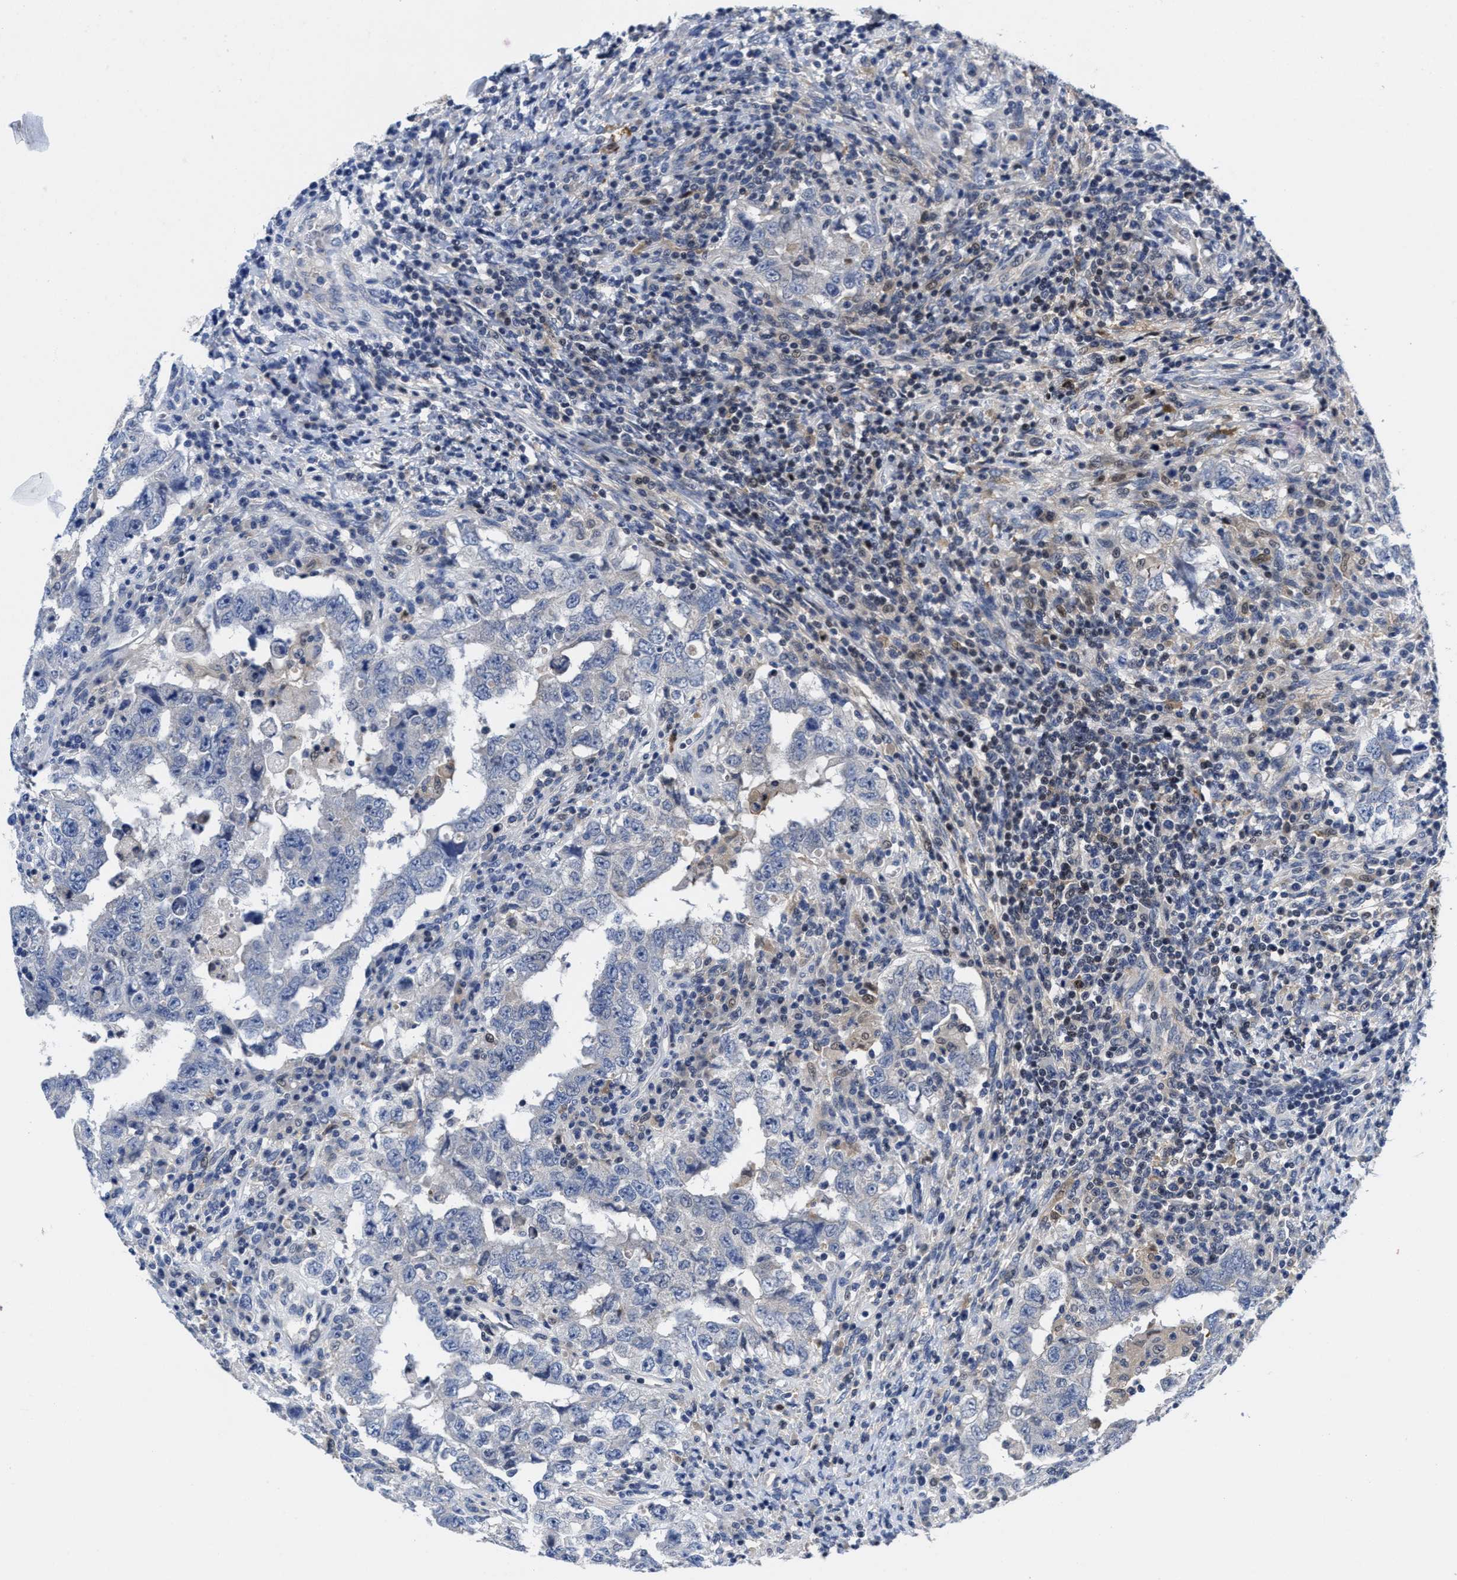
{"staining": {"intensity": "negative", "quantity": "none", "location": "none"}, "tissue": "testis cancer", "cell_type": "Tumor cells", "image_type": "cancer", "snomed": [{"axis": "morphology", "description": "Carcinoma, Embryonal, NOS"}, {"axis": "topography", "description": "Testis"}], "caption": "There is no significant staining in tumor cells of embryonal carcinoma (testis). (DAB (3,3'-diaminobenzidine) immunohistochemistry (IHC) visualized using brightfield microscopy, high magnification).", "gene": "KIF12", "patient": {"sex": "male", "age": 26}}